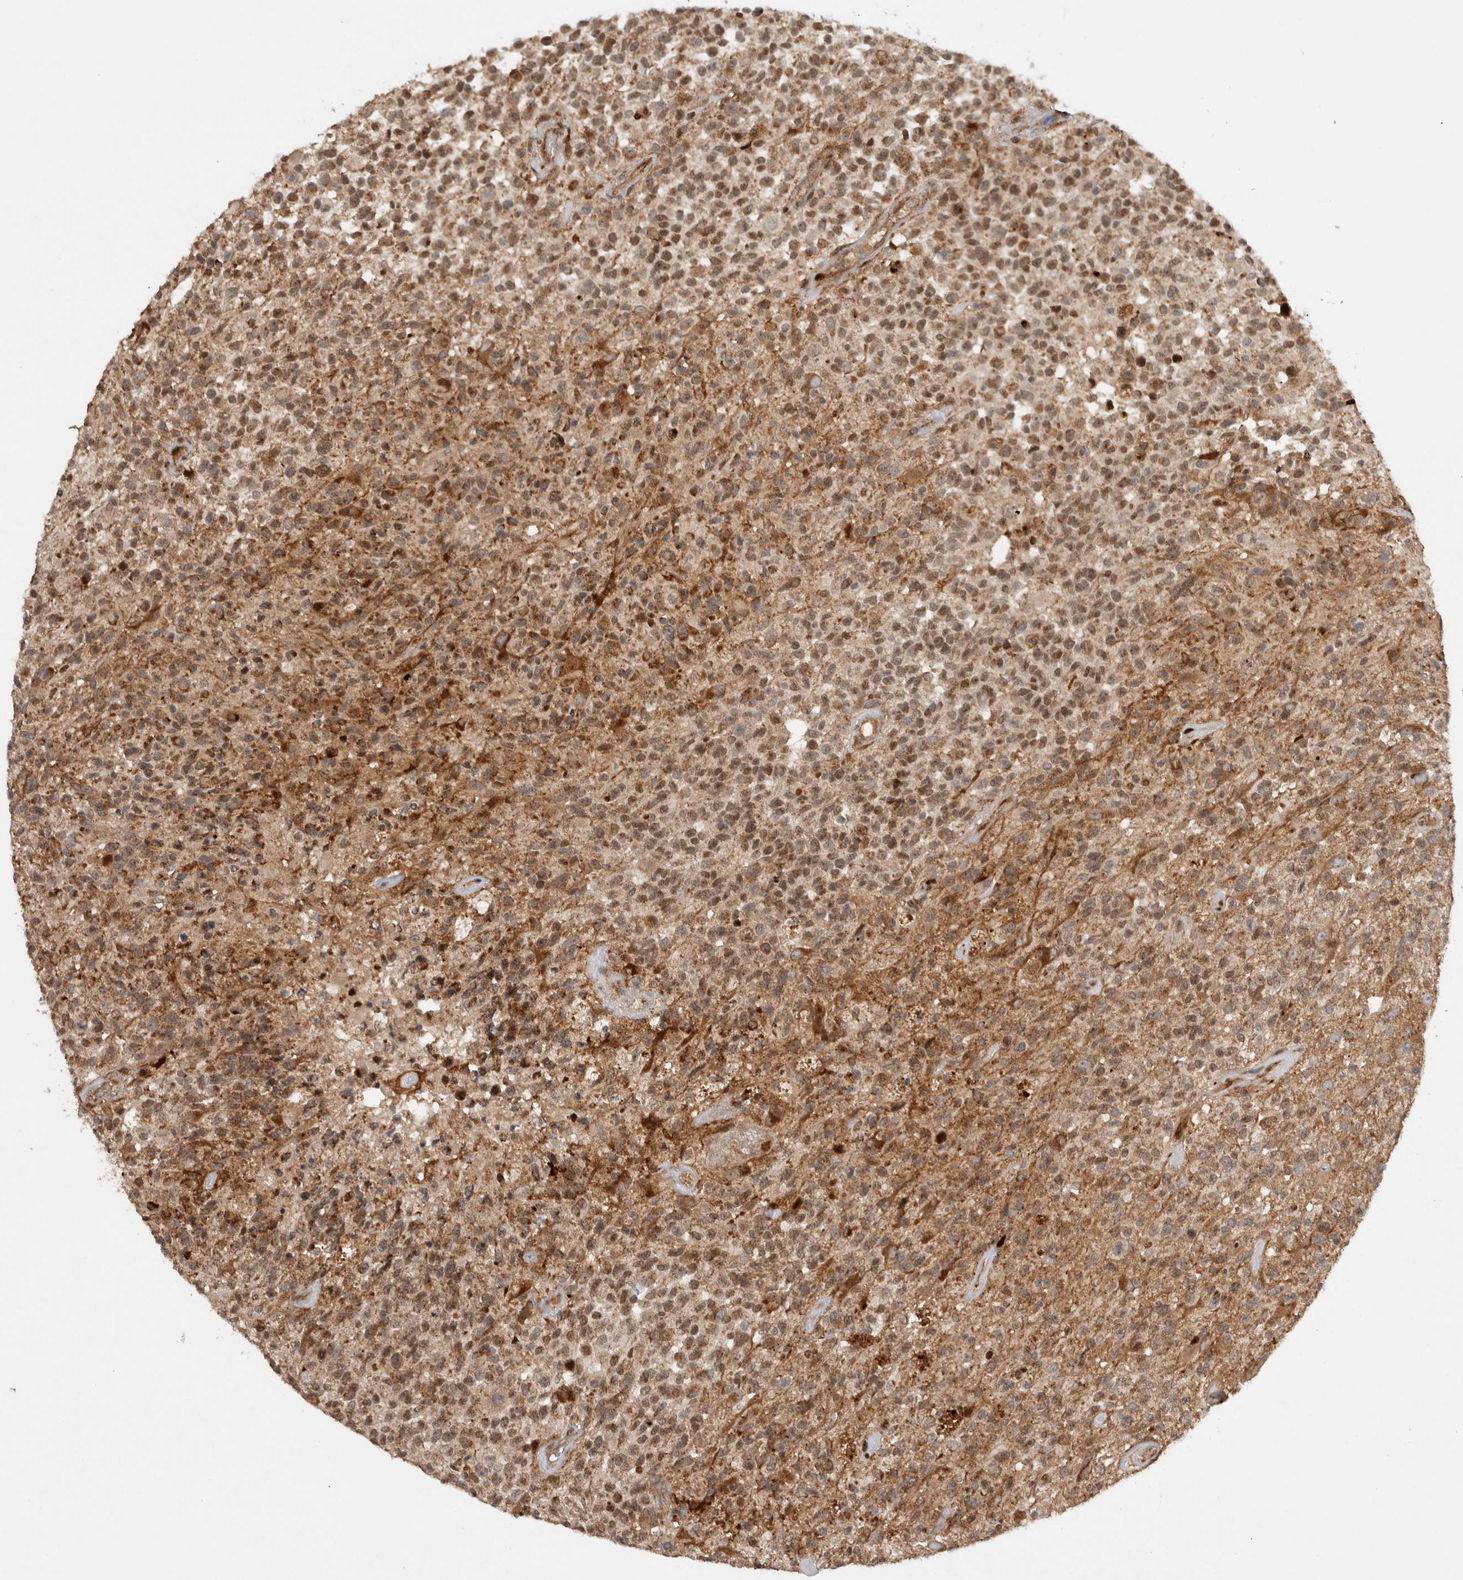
{"staining": {"intensity": "weak", "quantity": ">75%", "location": "cytoplasmic/membranous,nuclear"}, "tissue": "glioma", "cell_type": "Tumor cells", "image_type": "cancer", "snomed": [{"axis": "morphology", "description": "Glioma, malignant, High grade"}, {"axis": "morphology", "description": "Glioblastoma, NOS"}, {"axis": "topography", "description": "Brain"}], "caption": "Immunohistochemical staining of human glioblastoma displays low levels of weak cytoplasmic/membranous and nuclear protein staining in about >75% of tumor cells. The protein is stained brown, and the nuclei are stained in blue (DAB (3,3'-diaminobenzidine) IHC with brightfield microscopy, high magnification).", "gene": "INSRR", "patient": {"sex": "male", "age": 60}}